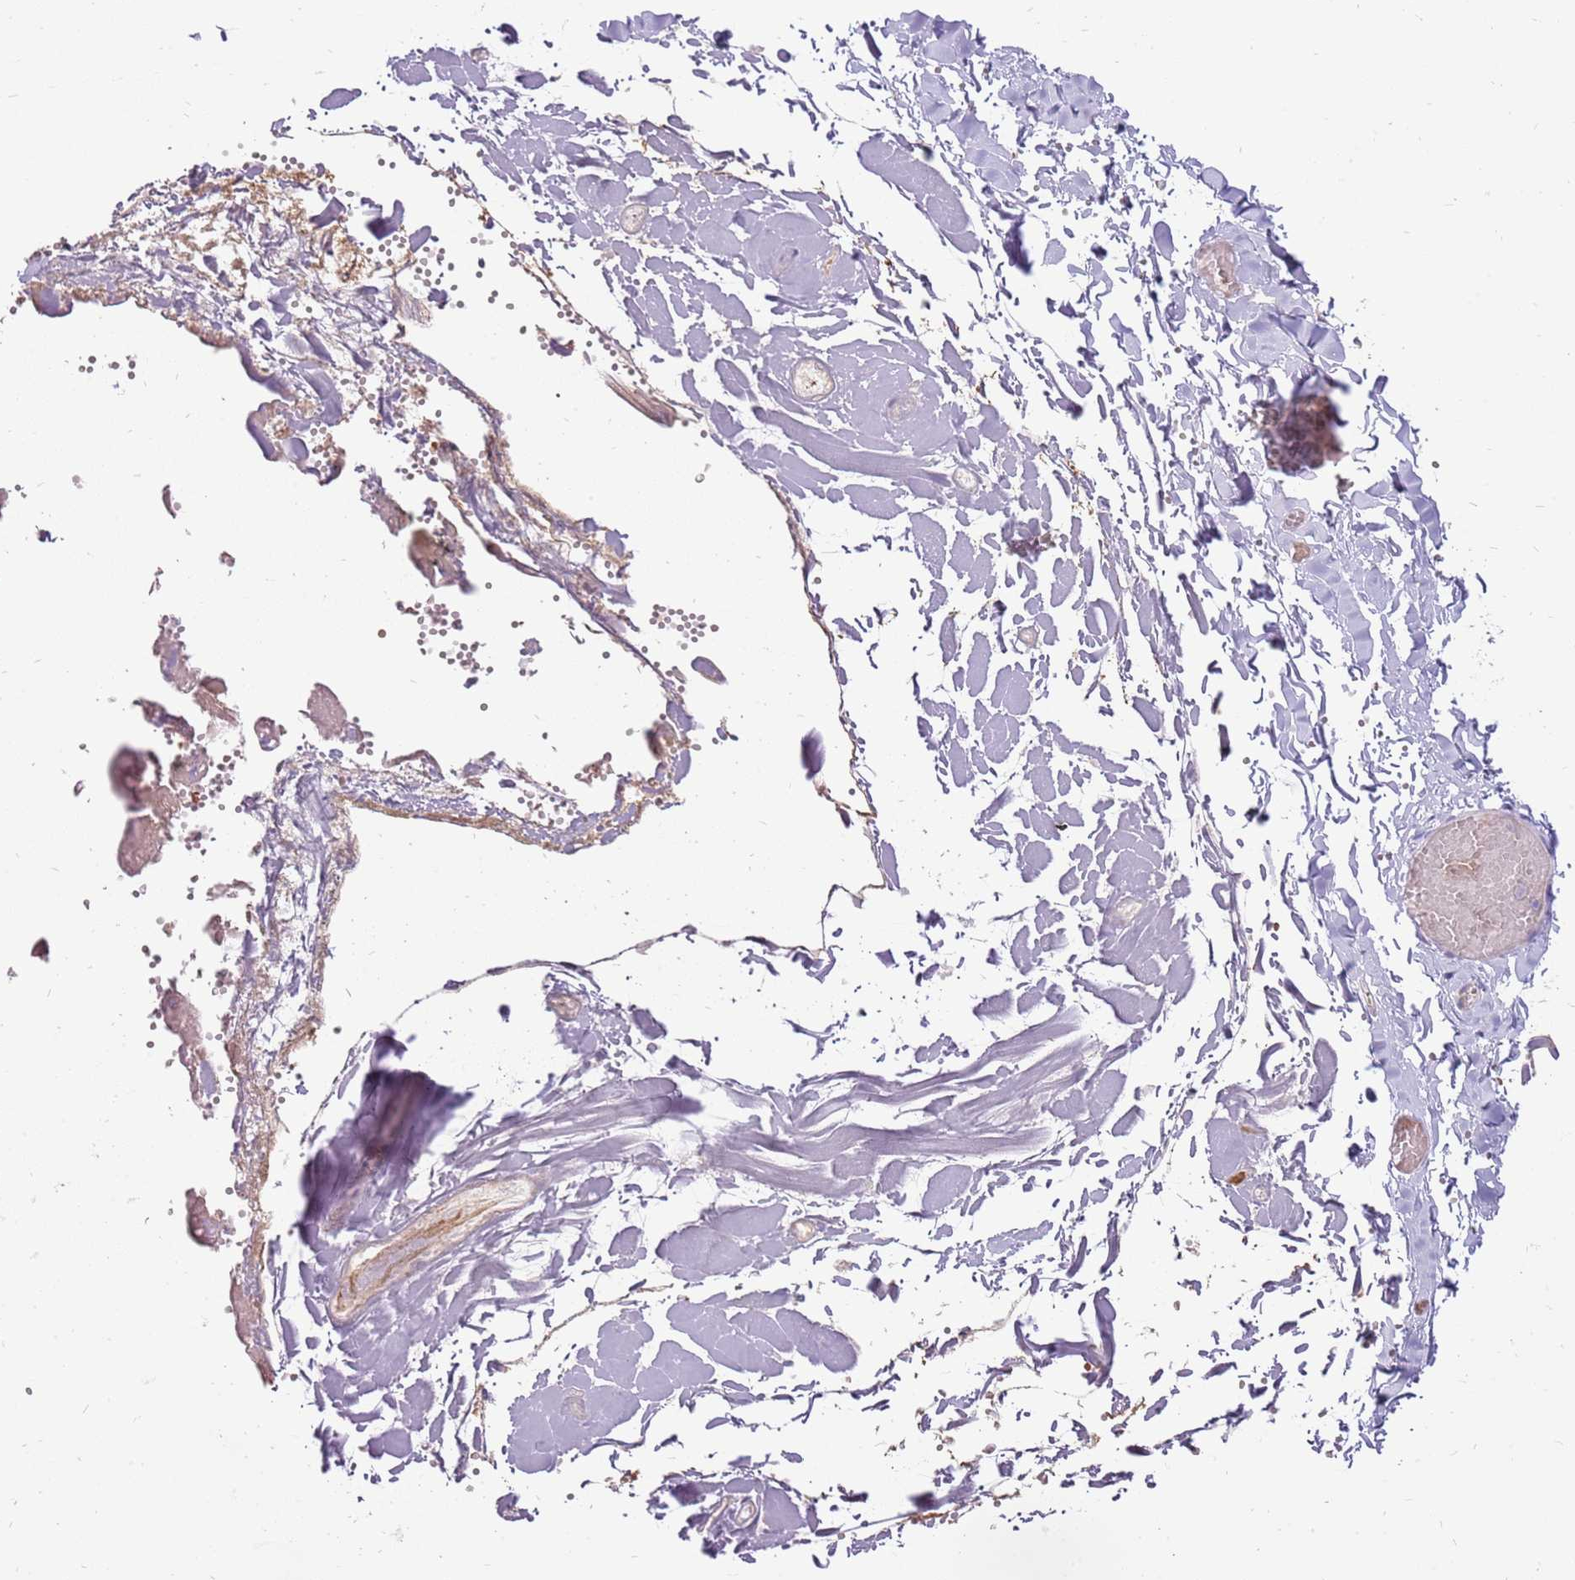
{"staining": {"intensity": "negative", "quantity": "none", "location": "none"}, "tissue": "adipose tissue", "cell_type": "Adipocytes", "image_type": "normal", "snomed": [{"axis": "morphology", "description": "Normal tissue, NOS"}, {"axis": "topography", "description": "Gallbladder"}, {"axis": "topography", "description": "Peripheral nerve tissue"}], "caption": "Immunohistochemistry of benign adipose tissue exhibits no positivity in adipocytes. Brightfield microscopy of immunohistochemistry stained with DAB (3,3'-diaminobenzidine) (brown) and hematoxylin (blue), captured at high magnification.", "gene": "MCUB", "patient": {"sex": "male", "age": 38}}